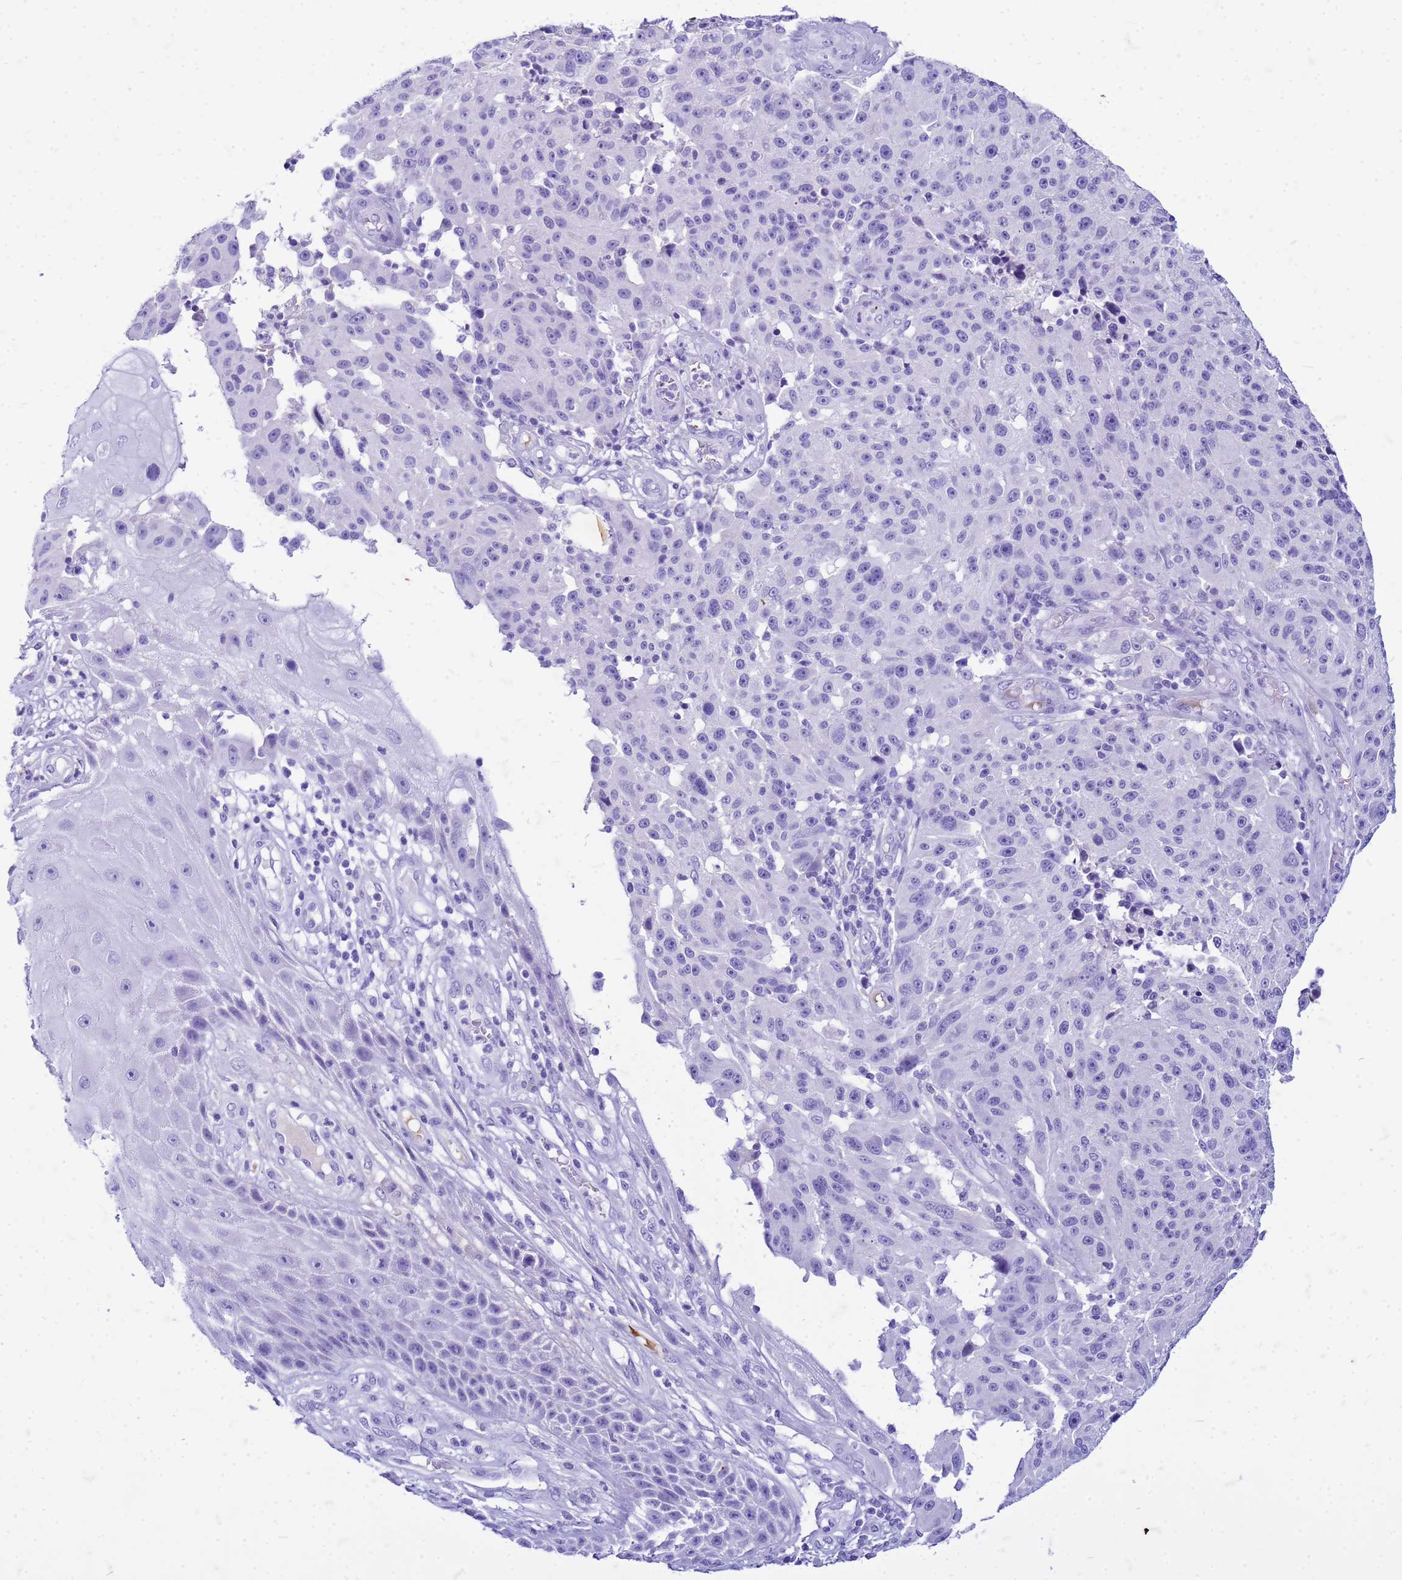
{"staining": {"intensity": "negative", "quantity": "none", "location": "none"}, "tissue": "melanoma", "cell_type": "Tumor cells", "image_type": "cancer", "snomed": [{"axis": "morphology", "description": "Malignant melanoma, NOS"}, {"axis": "topography", "description": "Skin"}], "caption": "Protein analysis of malignant melanoma demonstrates no significant expression in tumor cells. (Immunohistochemistry, brightfield microscopy, high magnification).", "gene": "CFAP100", "patient": {"sex": "male", "age": 53}}